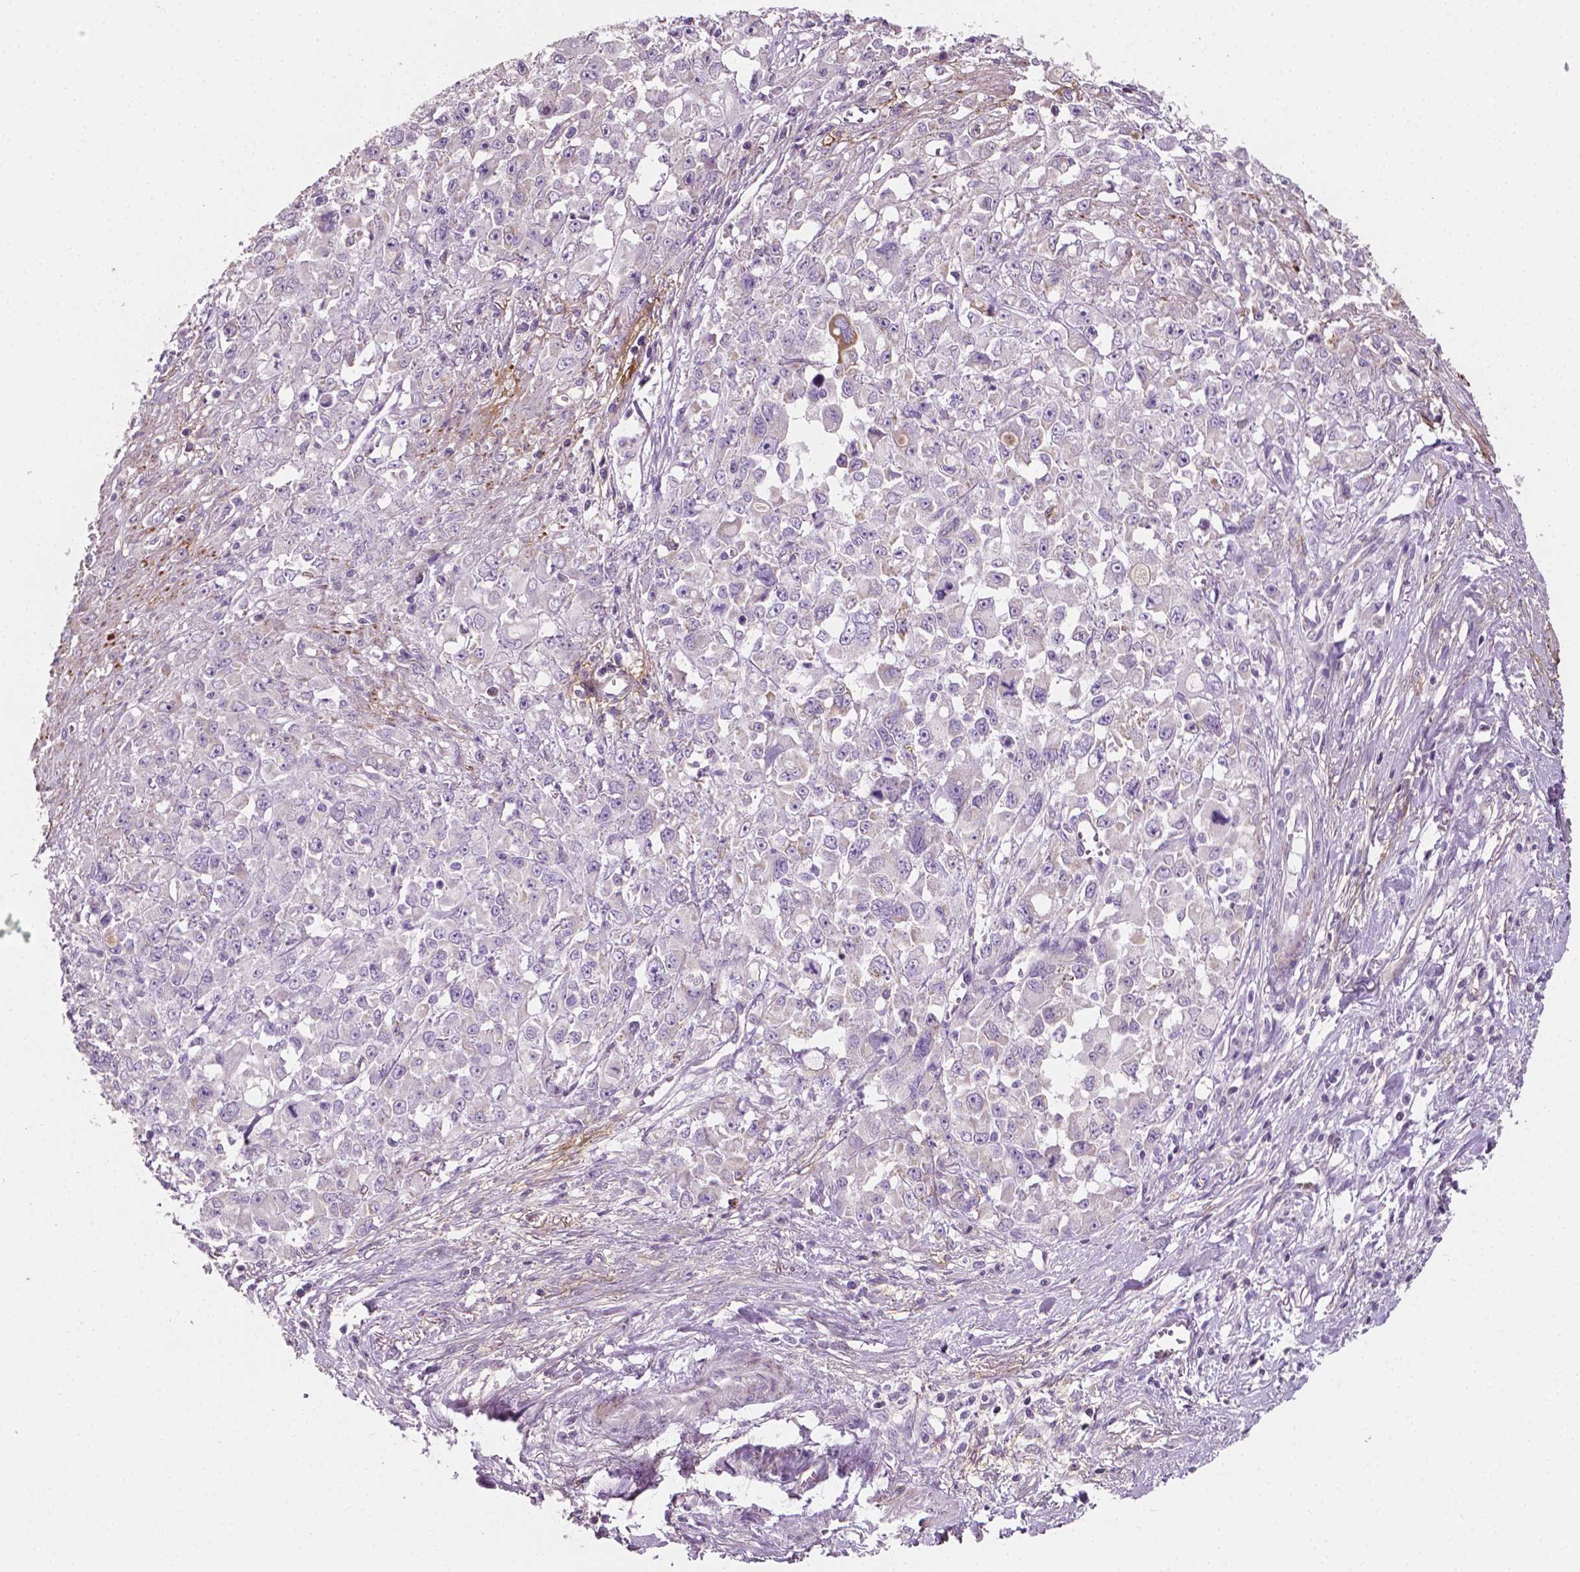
{"staining": {"intensity": "negative", "quantity": "none", "location": "none"}, "tissue": "stomach cancer", "cell_type": "Tumor cells", "image_type": "cancer", "snomed": [{"axis": "morphology", "description": "Adenocarcinoma, NOS"}, {"axis": "topography", "description": "Stomach"}], "caption": "A high-resolution photomicrograph shows immunohistochemistry (IHC) staining of stomach cancer, which shows no significant staining in tumor cells.", "gene": "PTX3", "patient": {"sex": "female", "age": 76}}